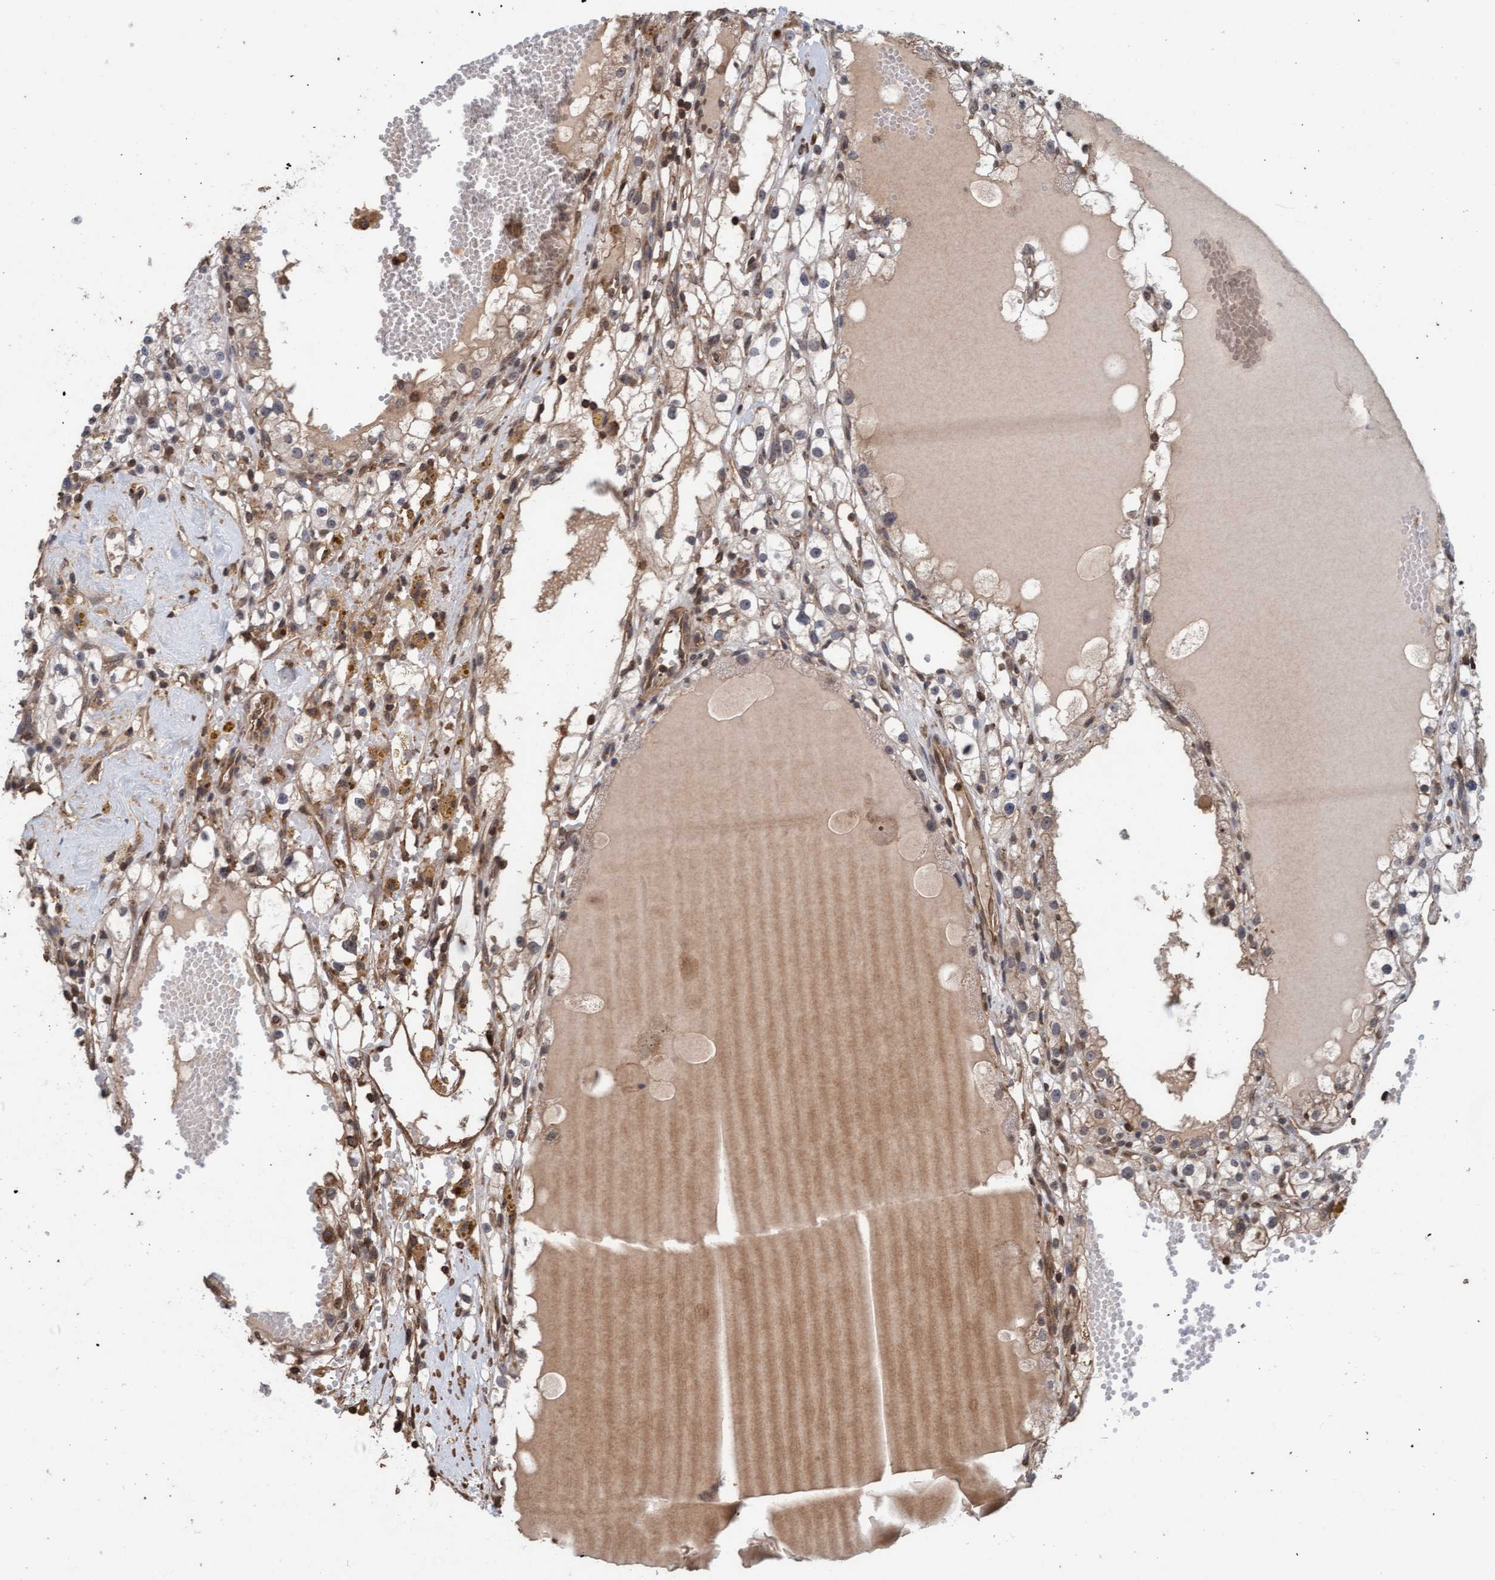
{"staining": {"intensity": "weak", "quantity": ">75%", "location": "cytoplasmic/membranous"}, "tissue": "renal cancer", "cell_type": "Tumor cells", "image_type": "cancer", "snomed": [{"axis": "morphology", "description": "Adenocarcinoma, NOS"}, {"axis": "topography", "description": "Kidney"}], "caption": "Adenocarcinoma (renal) stained with DAB immunohistochemistry (IHC) reveals low levels of weak cytoplasmic/membranous expression in about >75% of tumor cells. Using DAB (3,3'-diaminobenzidine) (brown) and hematoxylin (blue) stains, captured at high magnification using brightfield microscopy.", "gene": "FXR2", "patient": {"sex": "male", "age": 56}}